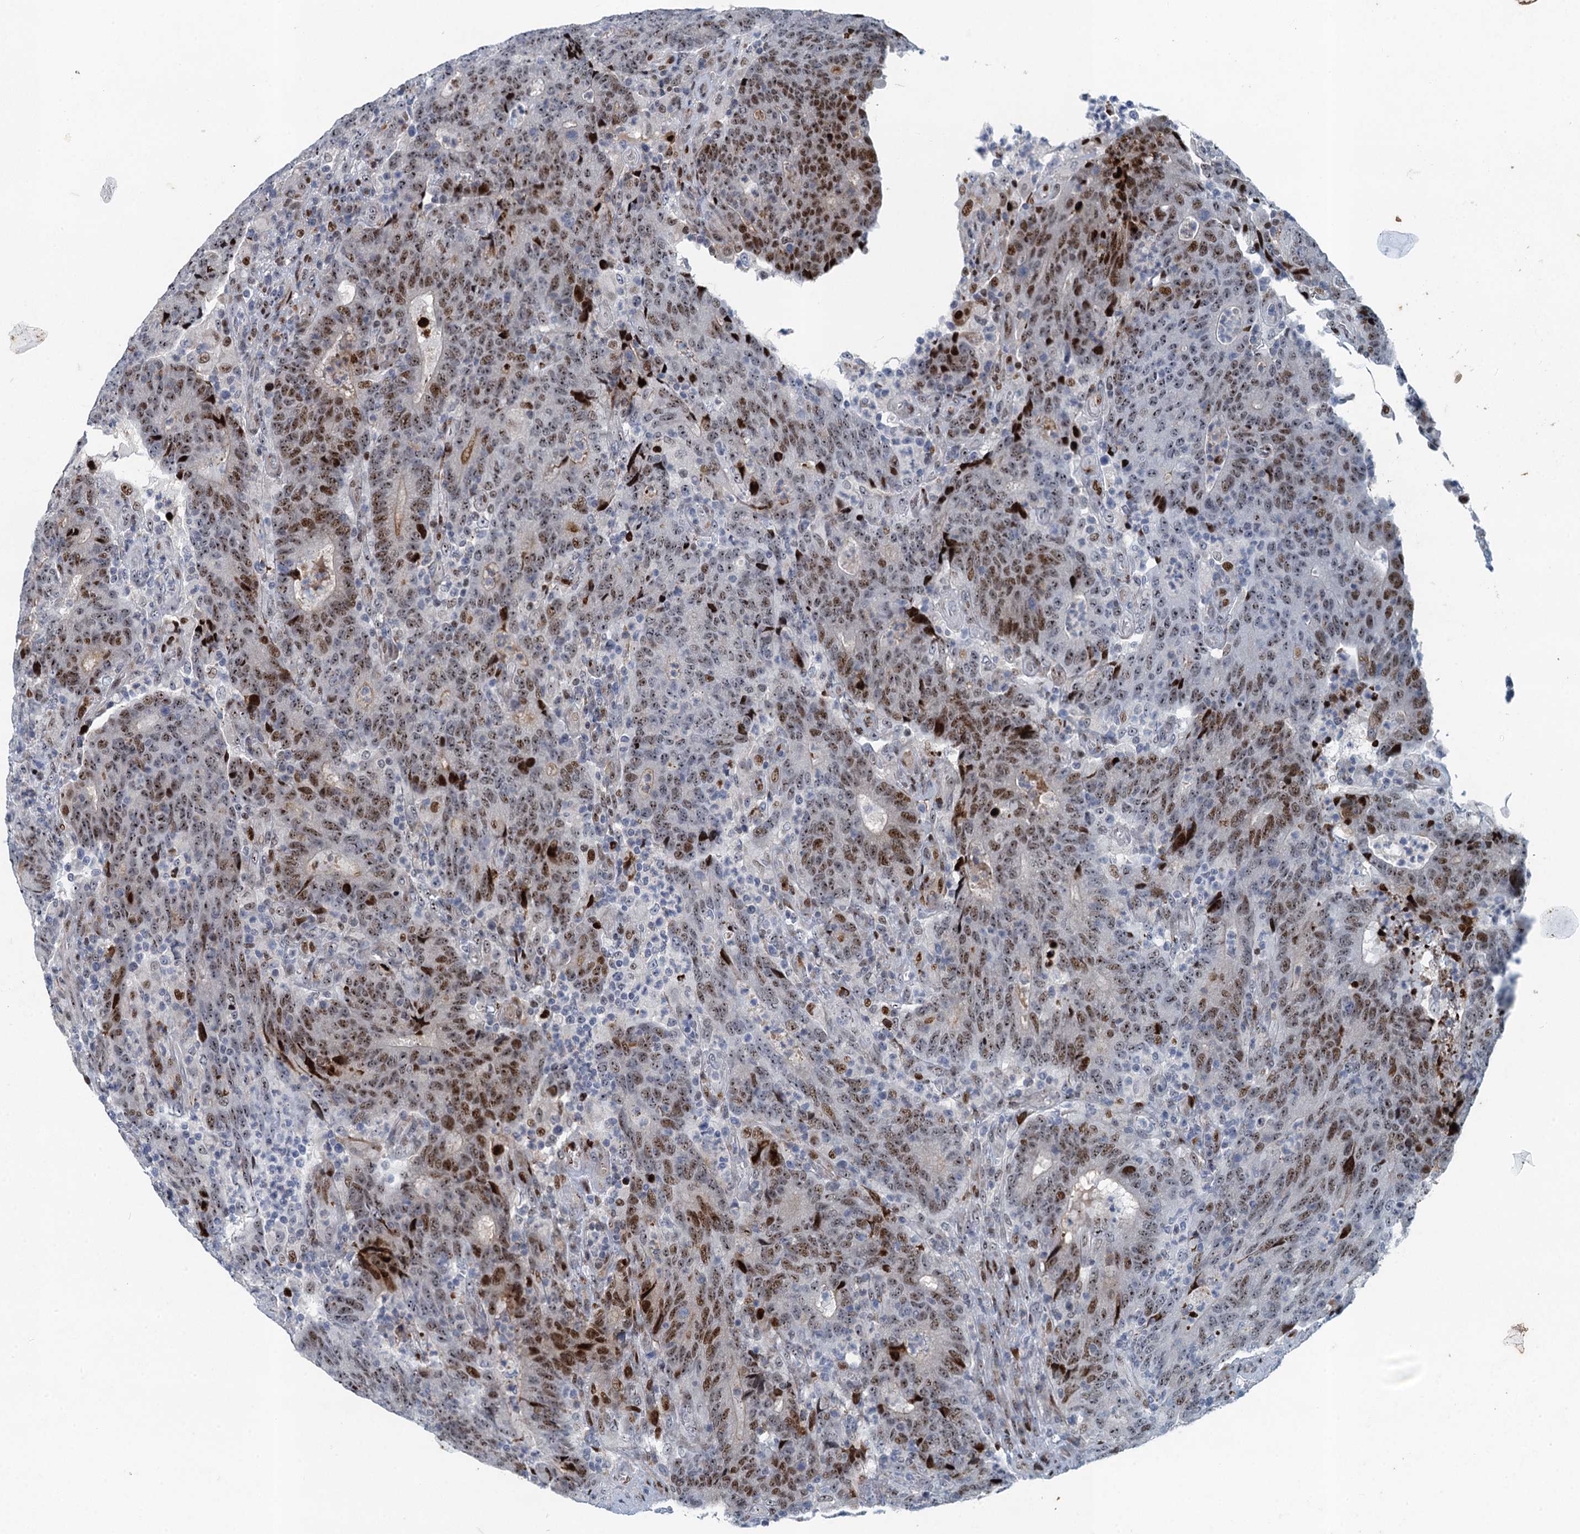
{"staining": {"intensity": "moderate", "quantity": ">75%", "location": "nuclear"}, "tissue": "colorectal cancer", "cell_type": "Tumor cells", "image_type": "cancer", "snomed": [{"axis": "morphology", "description": "Adenocarcinoma, NOS"}, {"axis": "topography", "description": "Colon"}], "caption": "Colorectal adenocarcinoma stained with DAB (3,3'-diaminobenzidine) IHC demonstrates medium levels of moderate nuclear positivity in approximately >75% of tumor cells. Immunohistochemistry (ihc) stains the protein in brown and the nuclei are stained blue.", "gene": "ANKRD13D", "patient": {"sex": "female", "age": 75}}